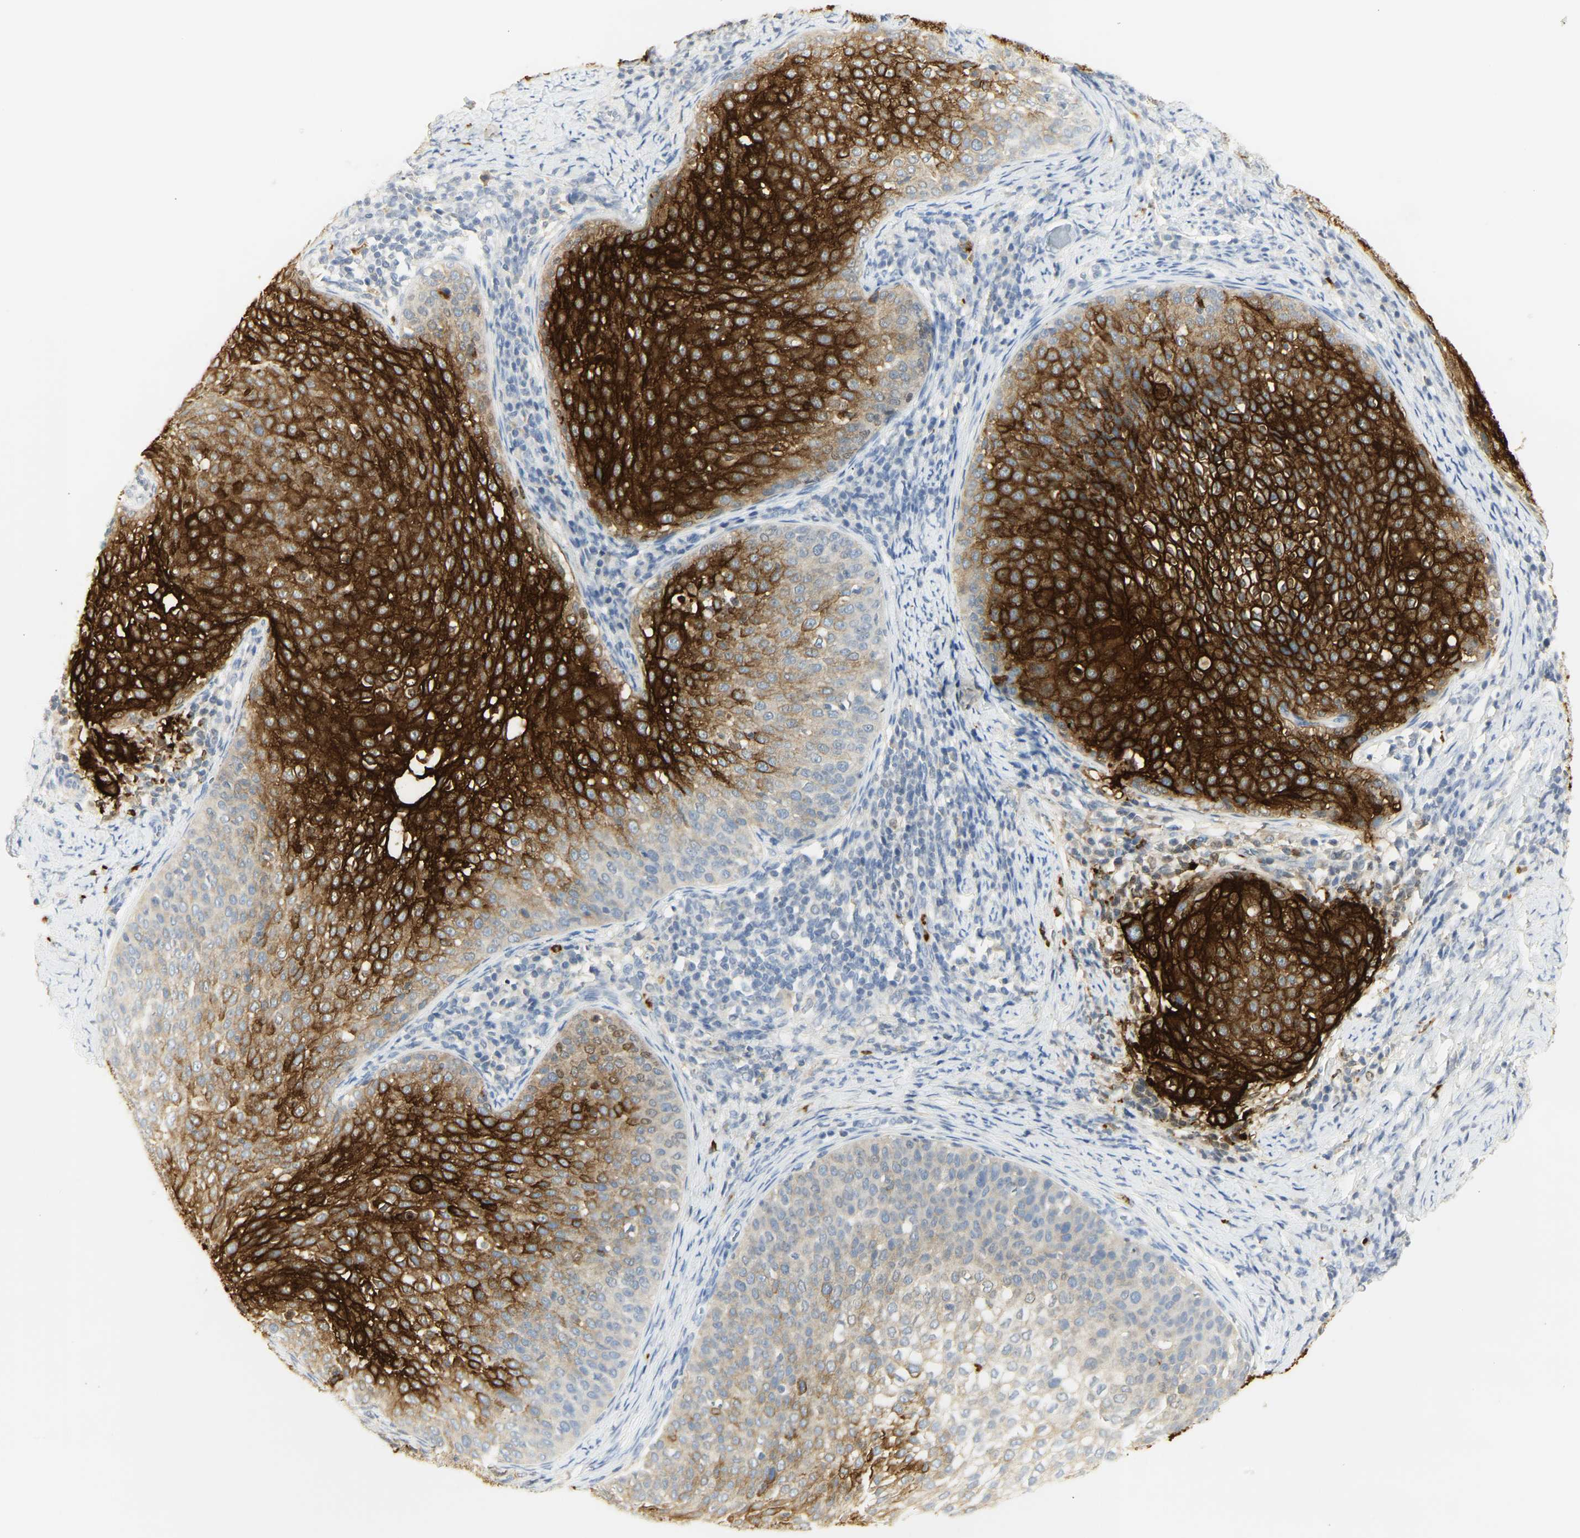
{"staining": {"intensity": "strong", "quantity": "25%-75%", "location": "cytoplasmic/membranous"}, "tissue": "cervical cancer", "cell_type": "Tumor cells", "image_type": "cancer", "snomed": [{"axis": "morphology", "description": "Squamous cell carcinoma, NOS"}, {"axis": "topography", "description": "Cervix"}], "caption": "Cervical squamous cell carcinoma tissue demonstrates strong cytoplasmic/membranous staining in approximately 25%-75% of tumor cells, visualized by immunohistochemistry.", "gene": "CEACAM5", "patient": {"sex": "female", "age": 51}}